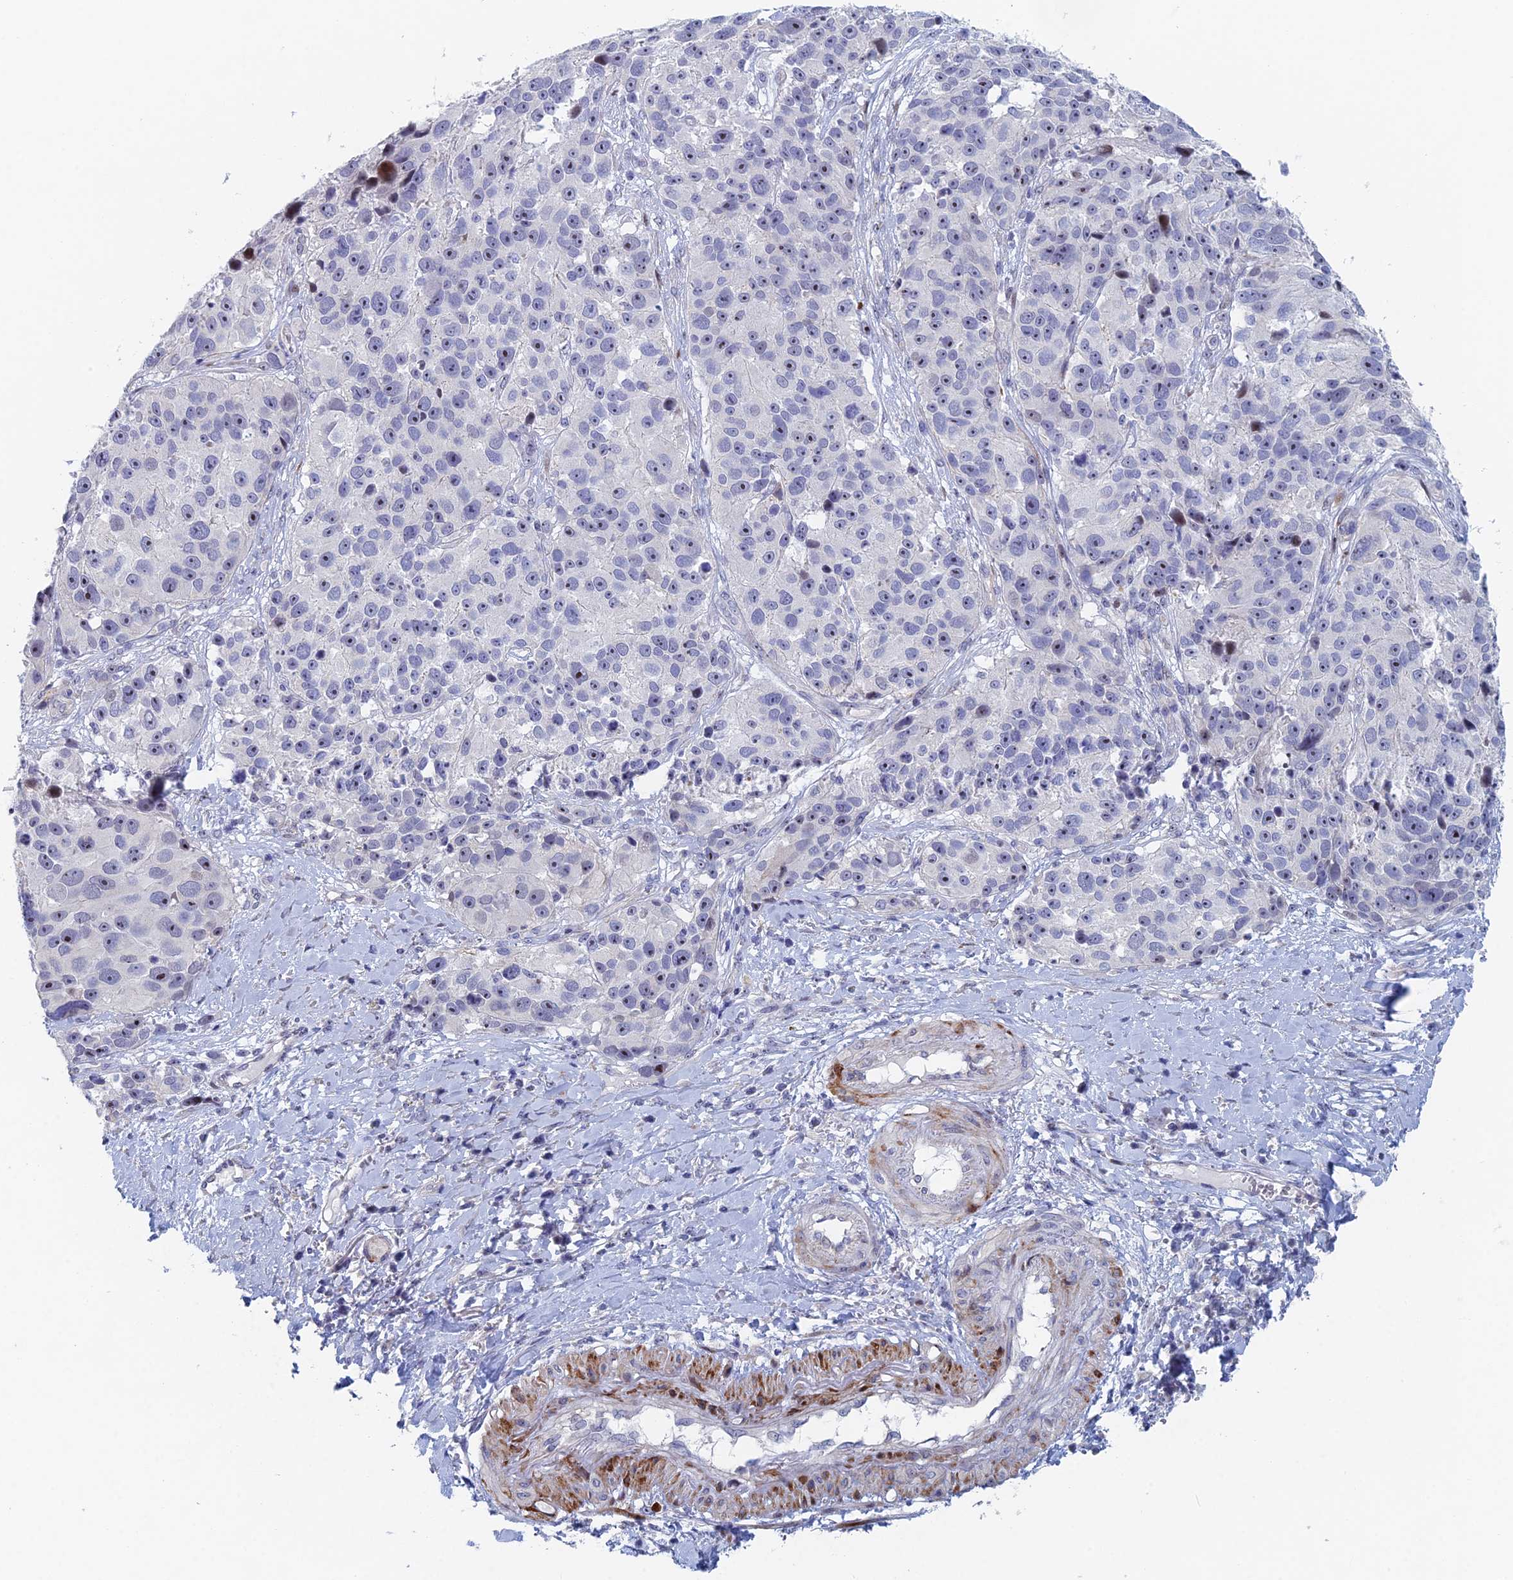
{"staining": {"intensity": "moderate", "quantity": "<25%", "location": "nuclear"}, "tissue": "melanoma", "cell_type": "Tumor cells", "image_type": "cancer", "snomed": [{"axis": "morphology", "description": "Malignant melanoma, NOS"}, {"axis": "topography", "description": "Skin"}], "caption": "A low amount of moderate nuclear staining is appreciated in approximately <25% of tumor cells in melanoma tissue.", "gene": "DRGX", "patient": {"sex": "male", "age": 84}}